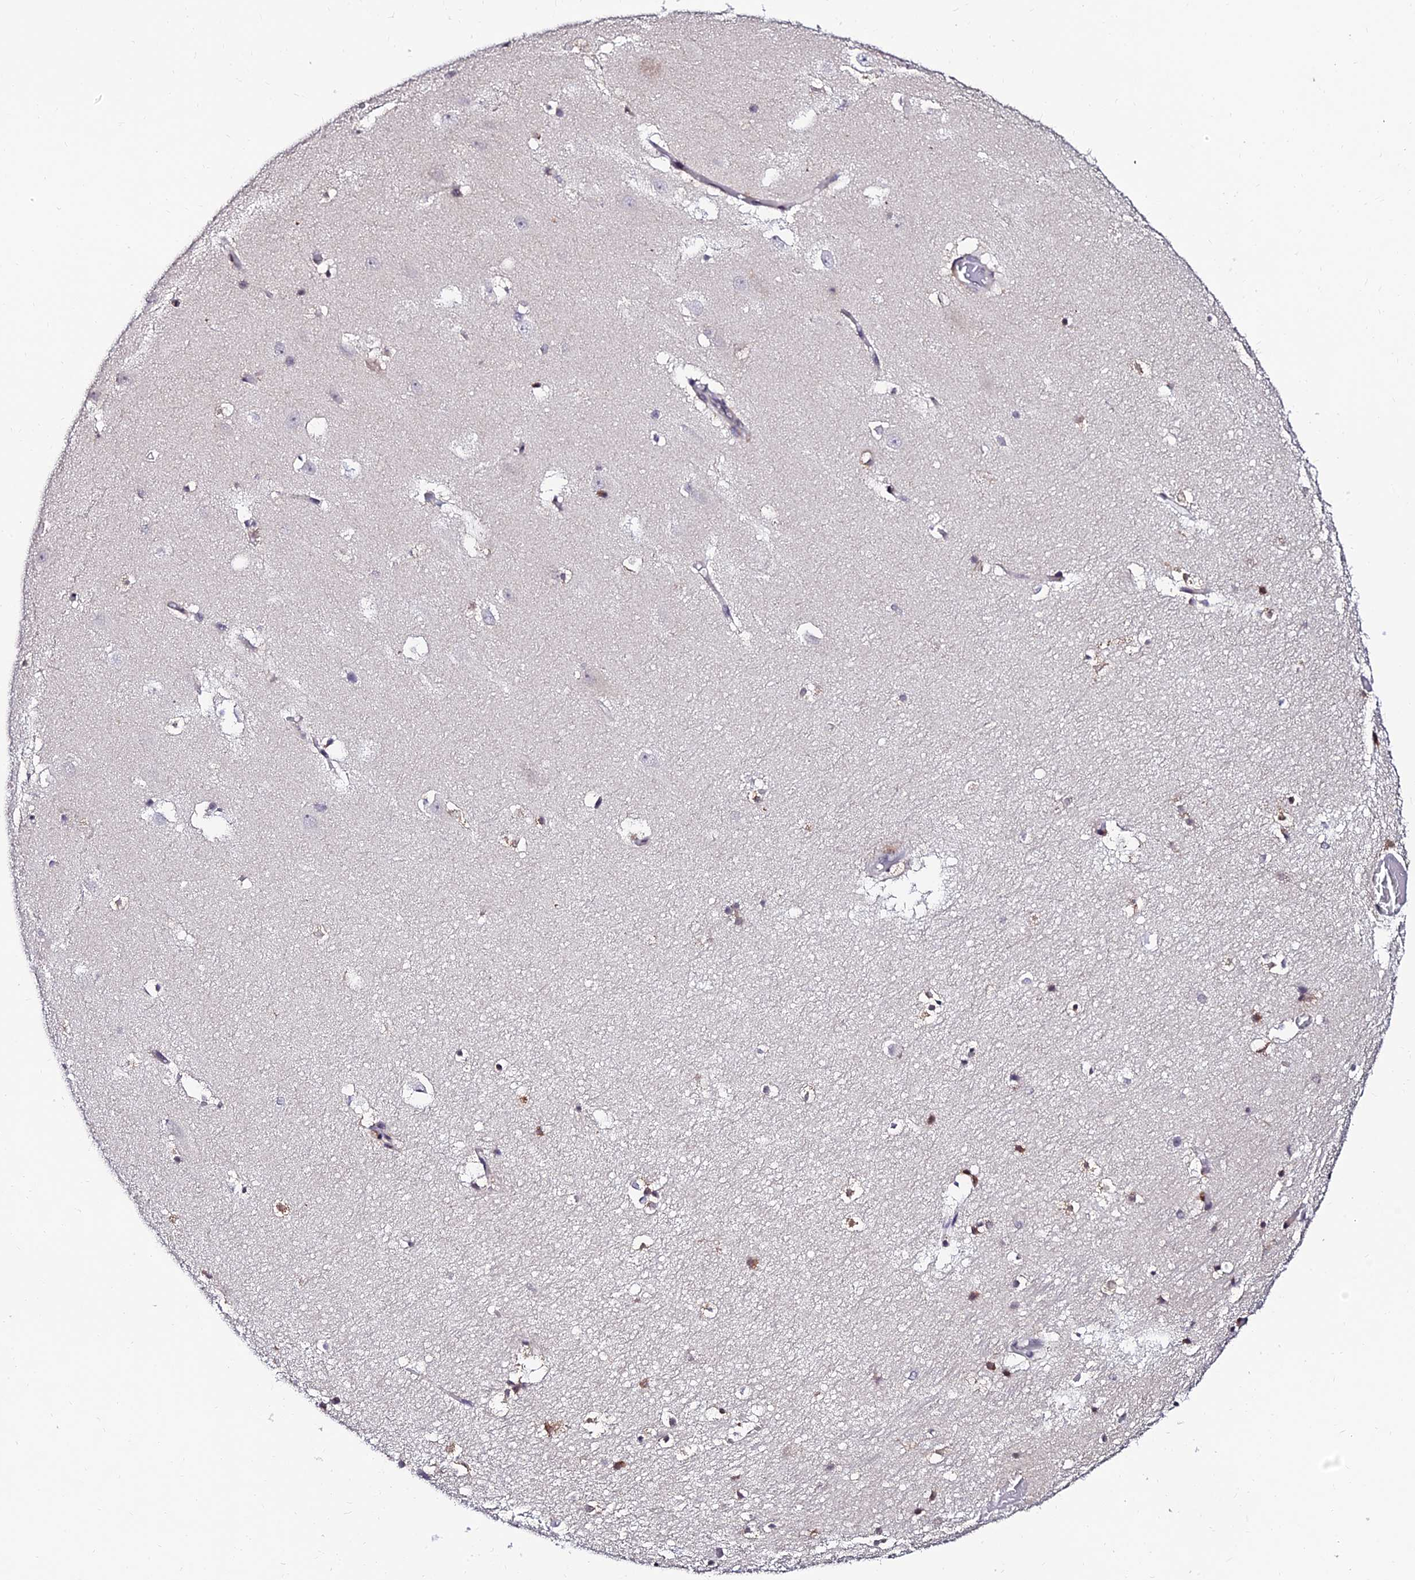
{"staining": {"intensity": "moderate", "quantity": "<25%", "location": "cytoplasmic/membranous"}, "tissue": "hippocampus", "cell_type": "Glial cells", "image_type": "normal", "snomed": [{"axis": "morphology", "description": "Normal tissue, NOS"}, {"axis": "topography", "description": "Hippocampus"}], "caption": "This photomicrograph reveals immunohistochemistry (IHC) staining of unremarkable human hippocampus, with low moderate cytoplasmic/membranous positivity in approximately <25% of glial cells.", "gene": "CDNF", "patient": {"sex": "female", "age": 52}}